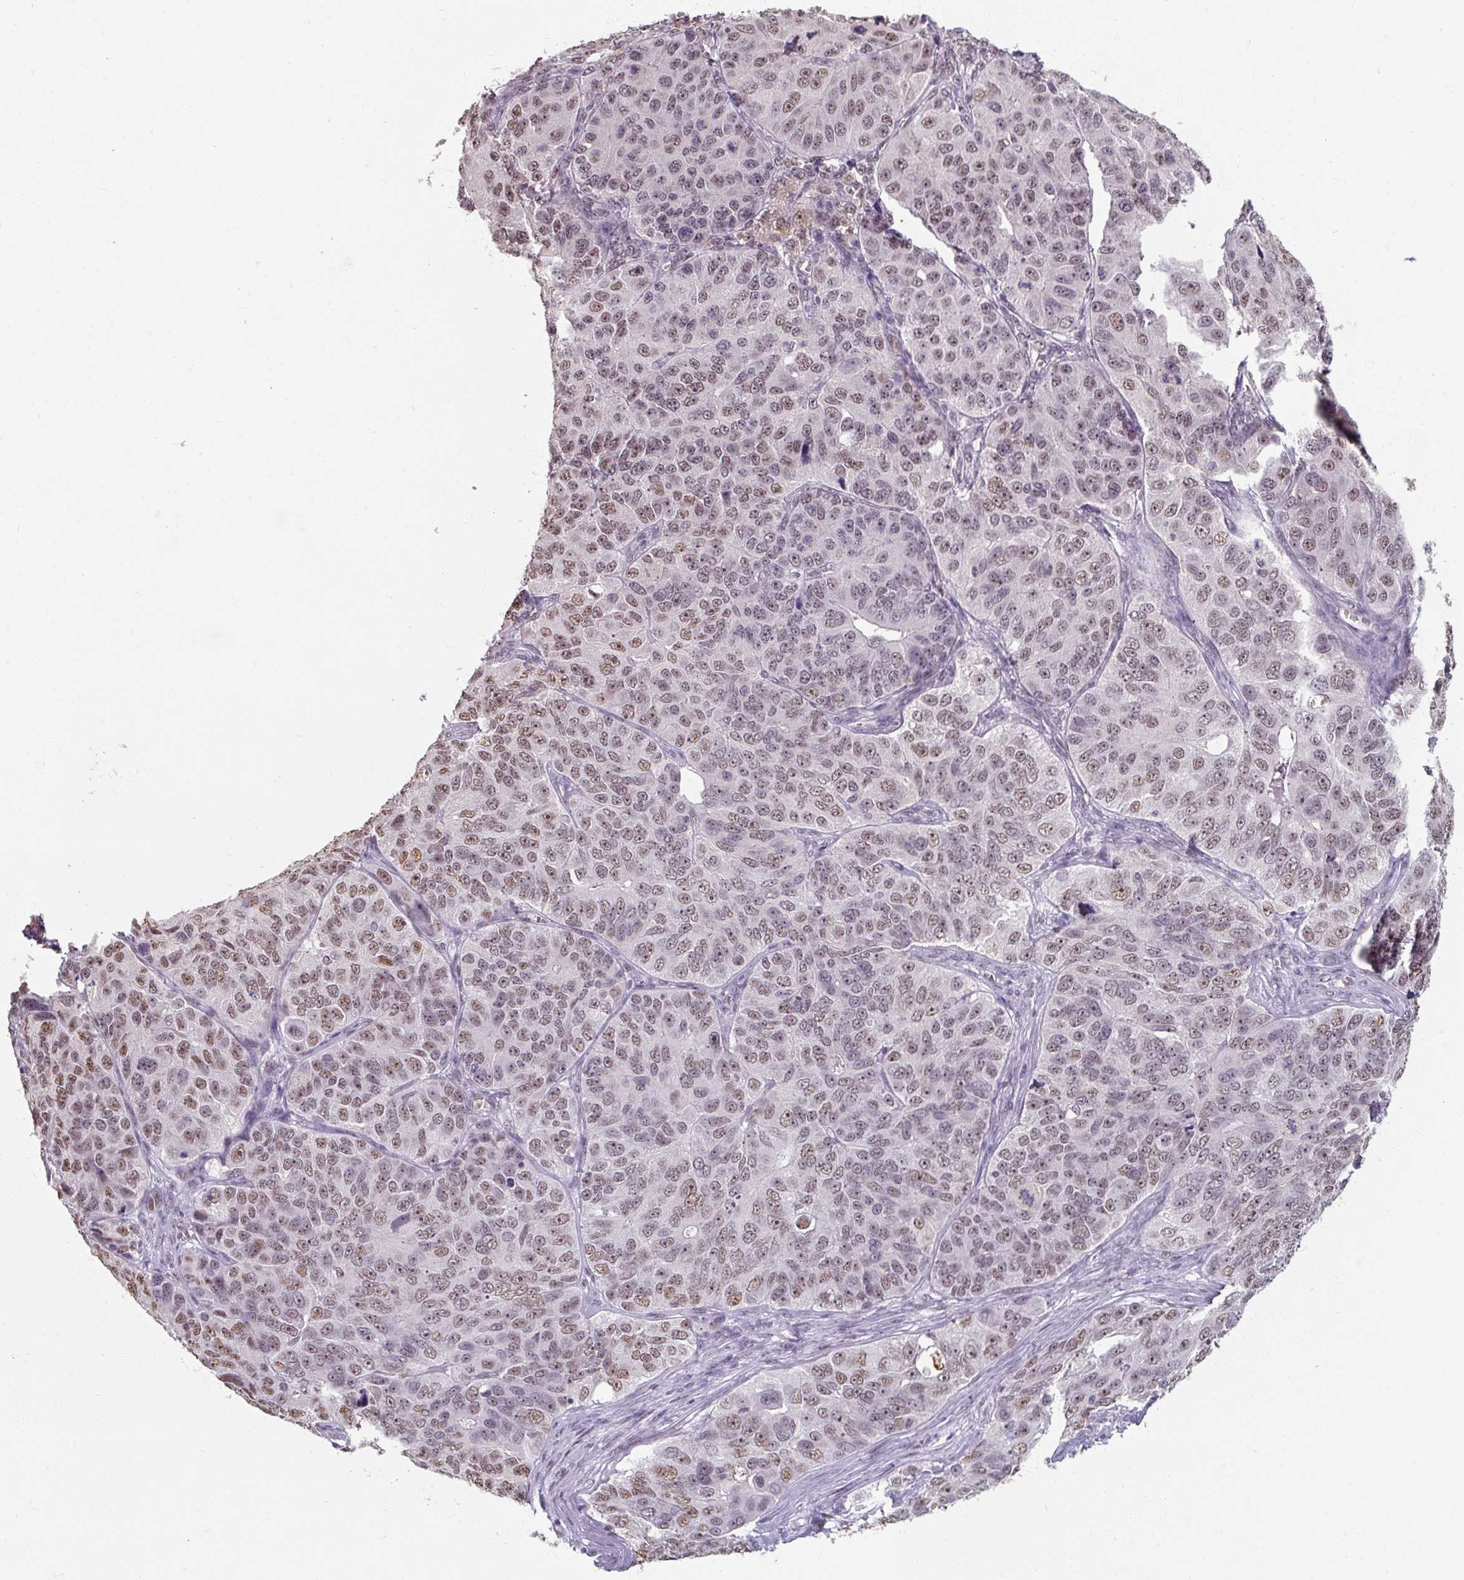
{"staining": {"intensity": "moderate", "quantity": "25%-75%", "location": "nuclear"}, "tissue": "ovarian cancer", "cell_type": "Tumor cells", "image_type": "cancer", "snomed": [{"axis": "morphology", "description": "Carcinoma, endometroid"}, {"axis": "topography", "description": "Ovary"}], "caption": "High-power microscopy captured an IHC micrograph of ovarian endometroid carcinoma, revealing moderate nuclear staining in approximately 25%-75% of tumor cells.", "gene": "ZFTRAF1", "patient": {"sex": "female", "age": 51}}